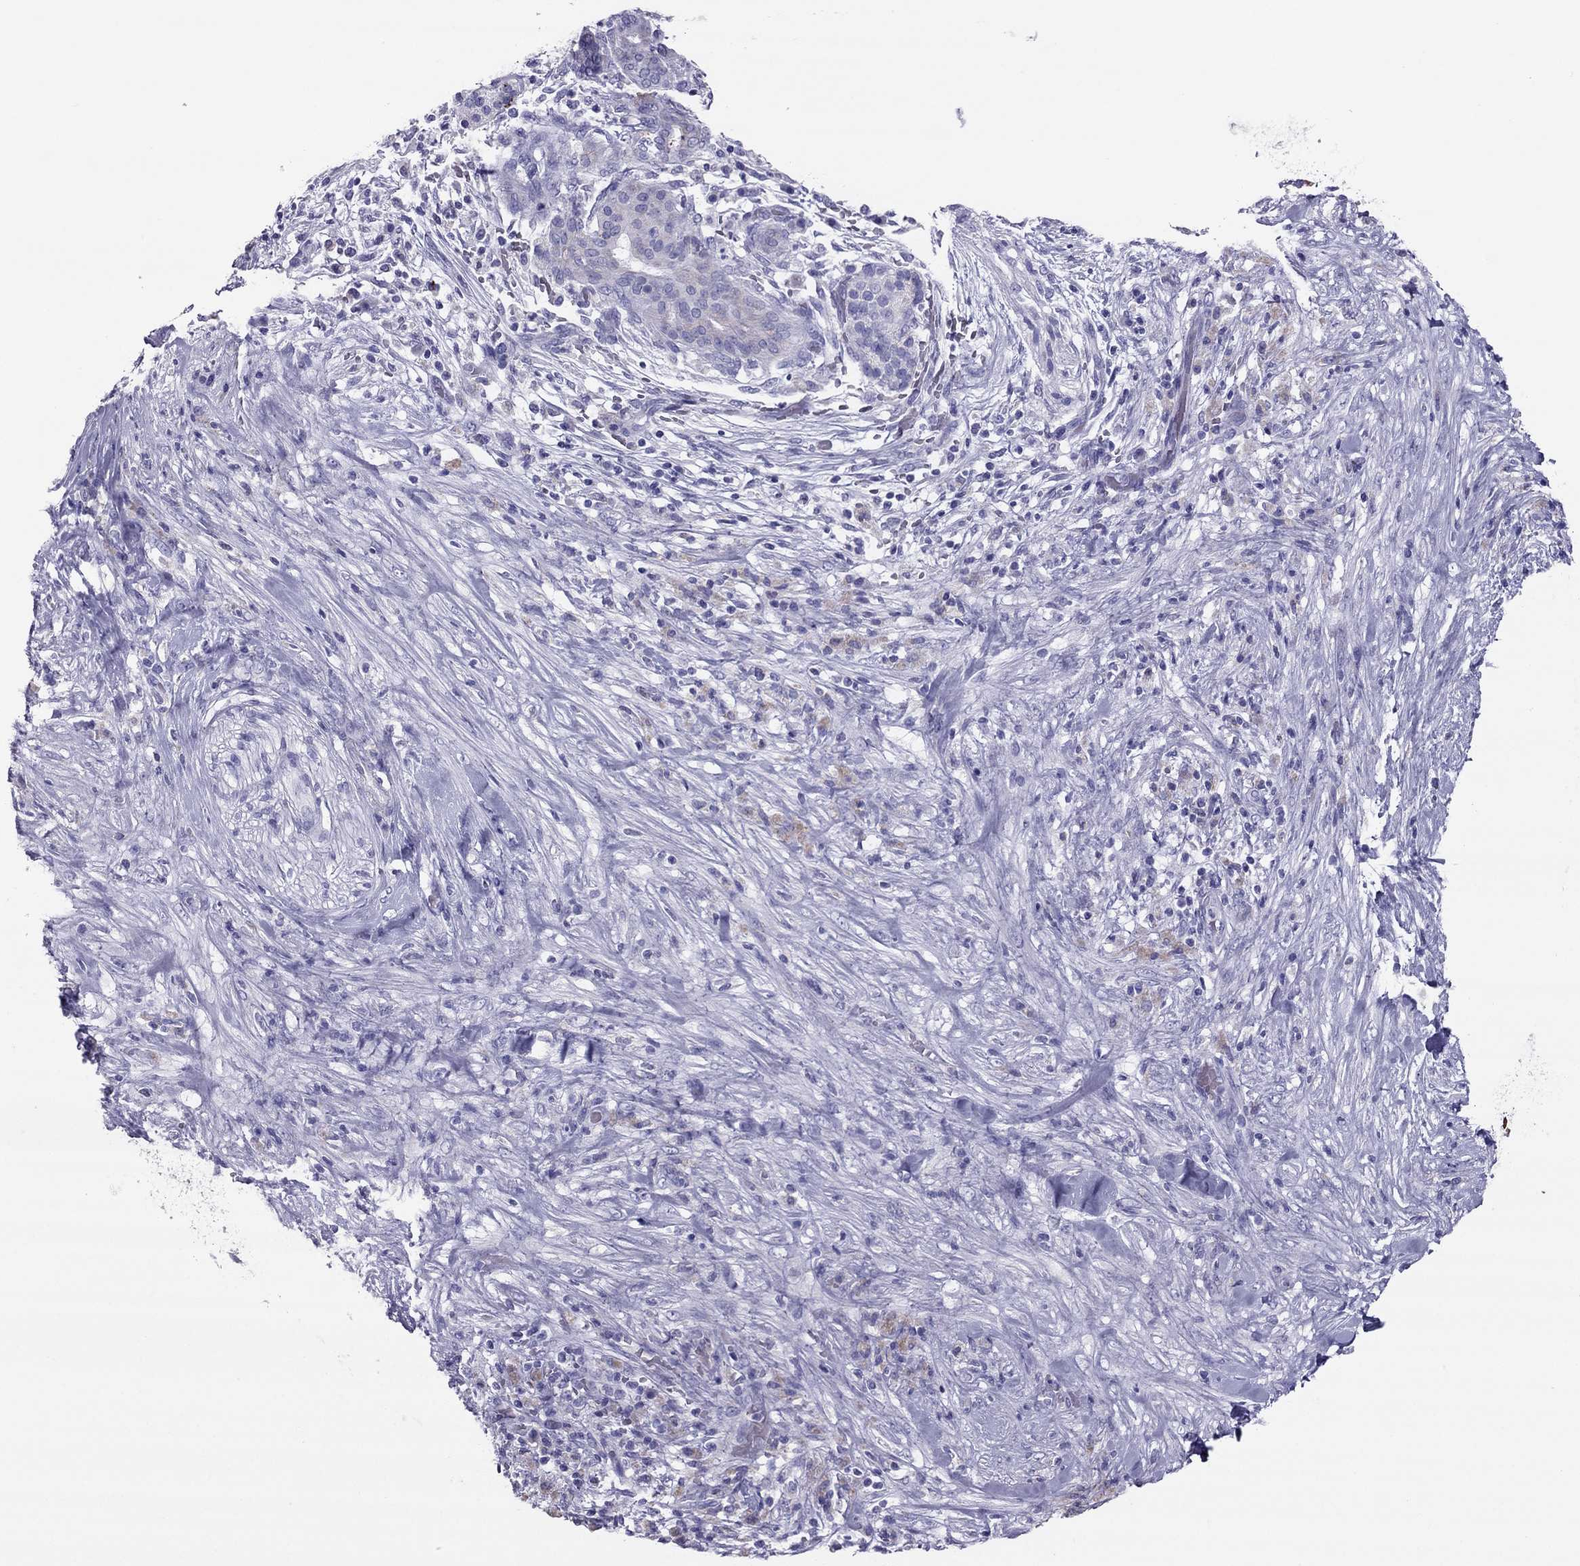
{"staining": {"intensity": "negative", "quantity": "none", "location": "none"}, "tissue": "pancreatic cancer", "cell_type": "Tumor cells", "image_type": "cancer", "snomed": [{"axis": "morphology", "description": "Adenocarcinoma, NOS"}, {"axis": "topography", "description": "Pancreas"}], "caption": "High magnification brightfield microscopy of pancreatic cancer stained with DAB (3,3'-diaminobenzidine) (brown) and counterstained with hematoxylin (blue): tumor cells show no significant expression.", "gene": "MAEL", "patient": {"sex": "male", "age": 44}}